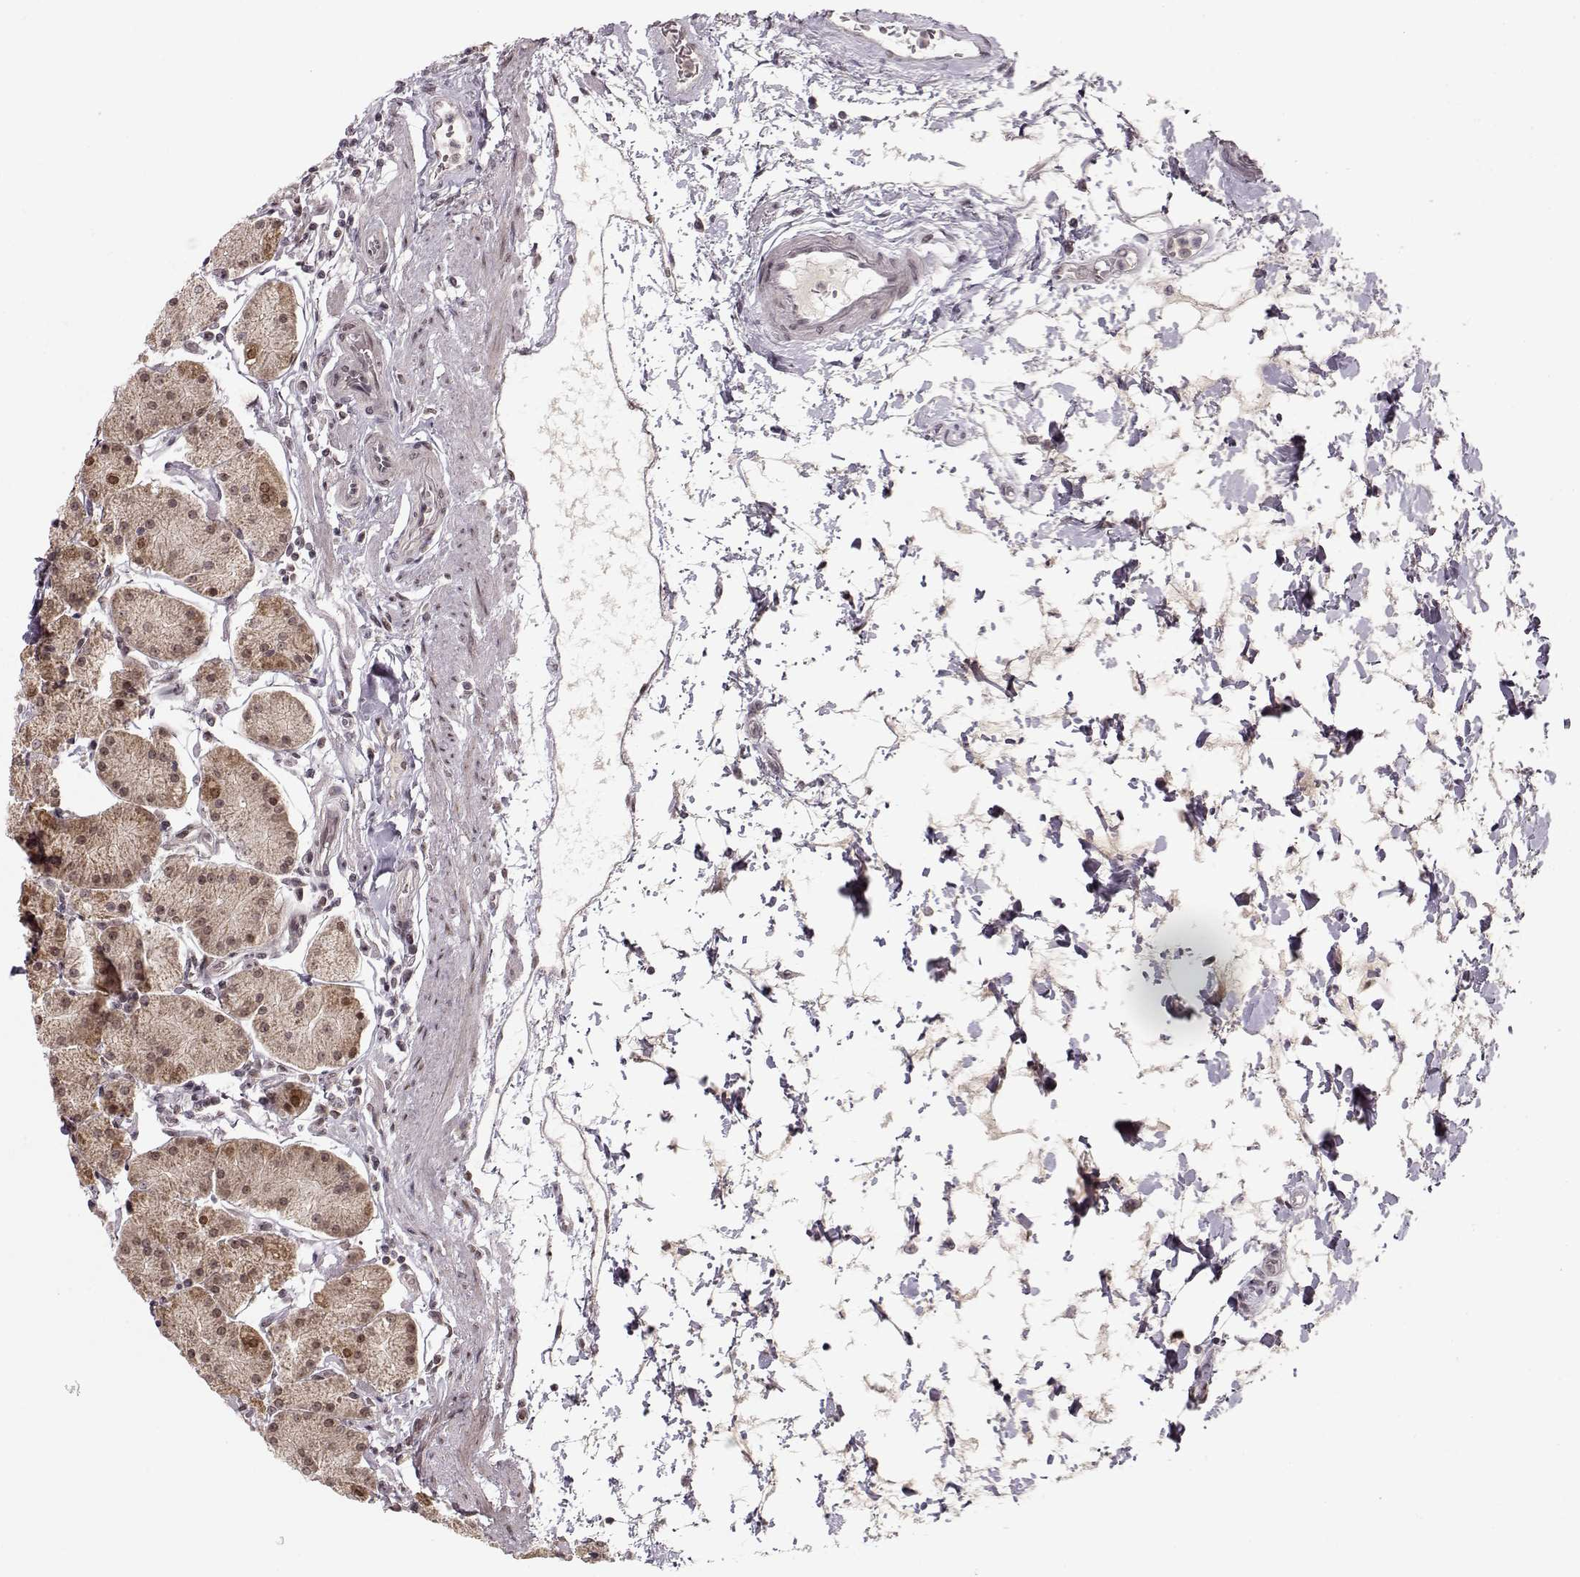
{"staining": {"intensity": "strong", "quantity": "25%-75%", "location": "cytoplasmic/membranous,nuclear"}, "tissue": "stomach", "cell_type": "Glandular cells", "image_type": "normal", "snomed": [{"axis": "morphology", "description": "Normal tissue, NOS"}, {"axis": "topography", "description": "Stomach"}], "caption": "DAB immunohistochemical staining of normal stomach reveals strong cytoplasmic/membranous,nuclear protein positivity in about 25%-75% of glandular cells. (Stains: DAB in brown, nuclei in blue, Microscopy: brightfield microscopy at high magnification).", "gene": "RAI1", "patient": {"sex": "male", "age": 54}}